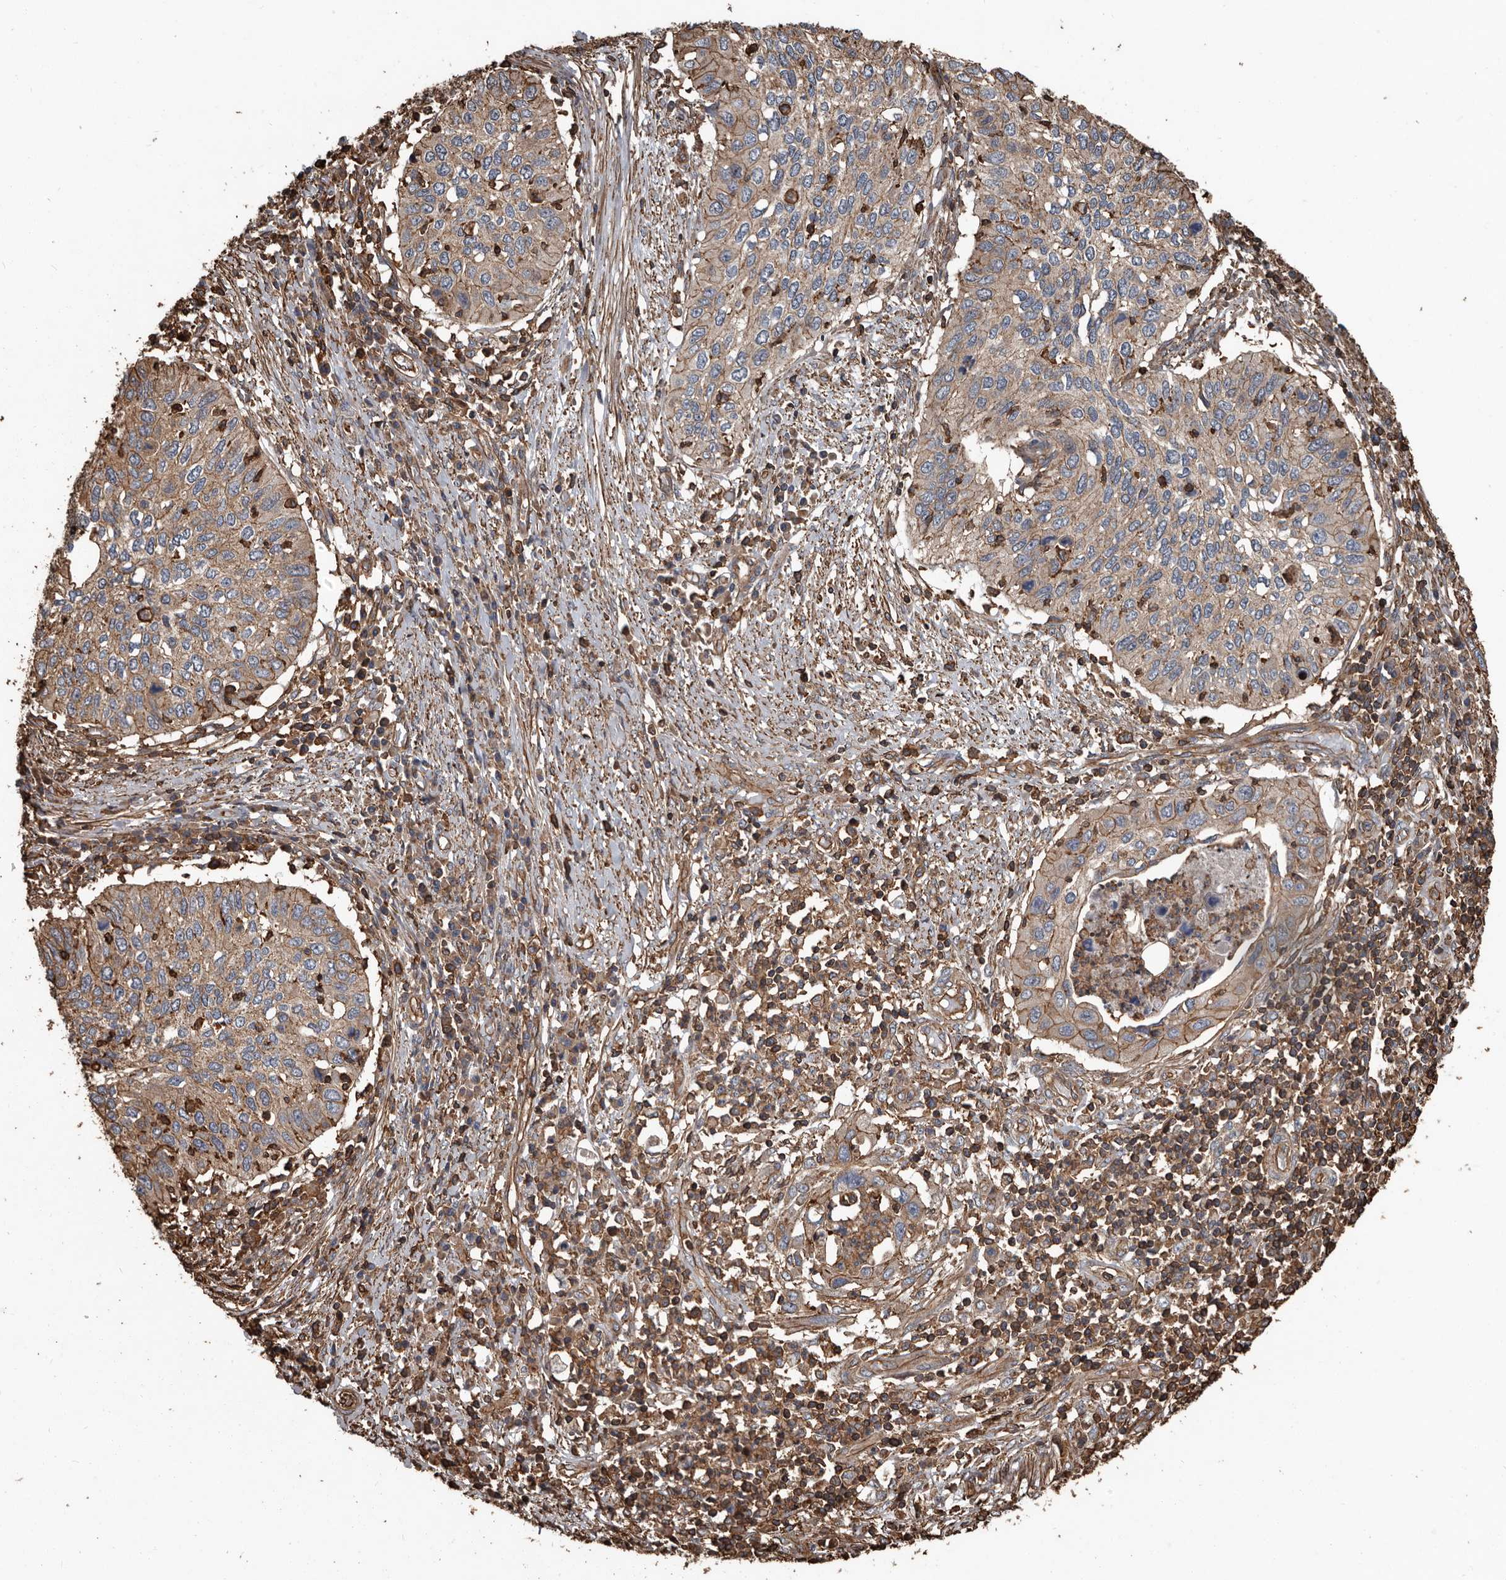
{"staining": {"intensity": "moderate", "quantity": "<25%", "location": "cytoplasmic/membranous"}, "tissue": "cervical cancer", "cell_type": "Tumor cells", "image_type": "cancer", "snomed": [{"axis": "morphology", "description": "Squamous cell carcinoma, NOS"}, {"axis": "topography", "description": "Cervix"}], "caption": "This micrograph demonstrates cervical squamous cell carcinoma stained with immunohistochemistry (IHC) to label a protein in brown. The cytoplasmic/membranous of tumor cells show moderate positivity for the protein. Nuclei are counter-stained blue.", "gene": "DENND6B", "patient": {"sex": "female", "age": 38}}